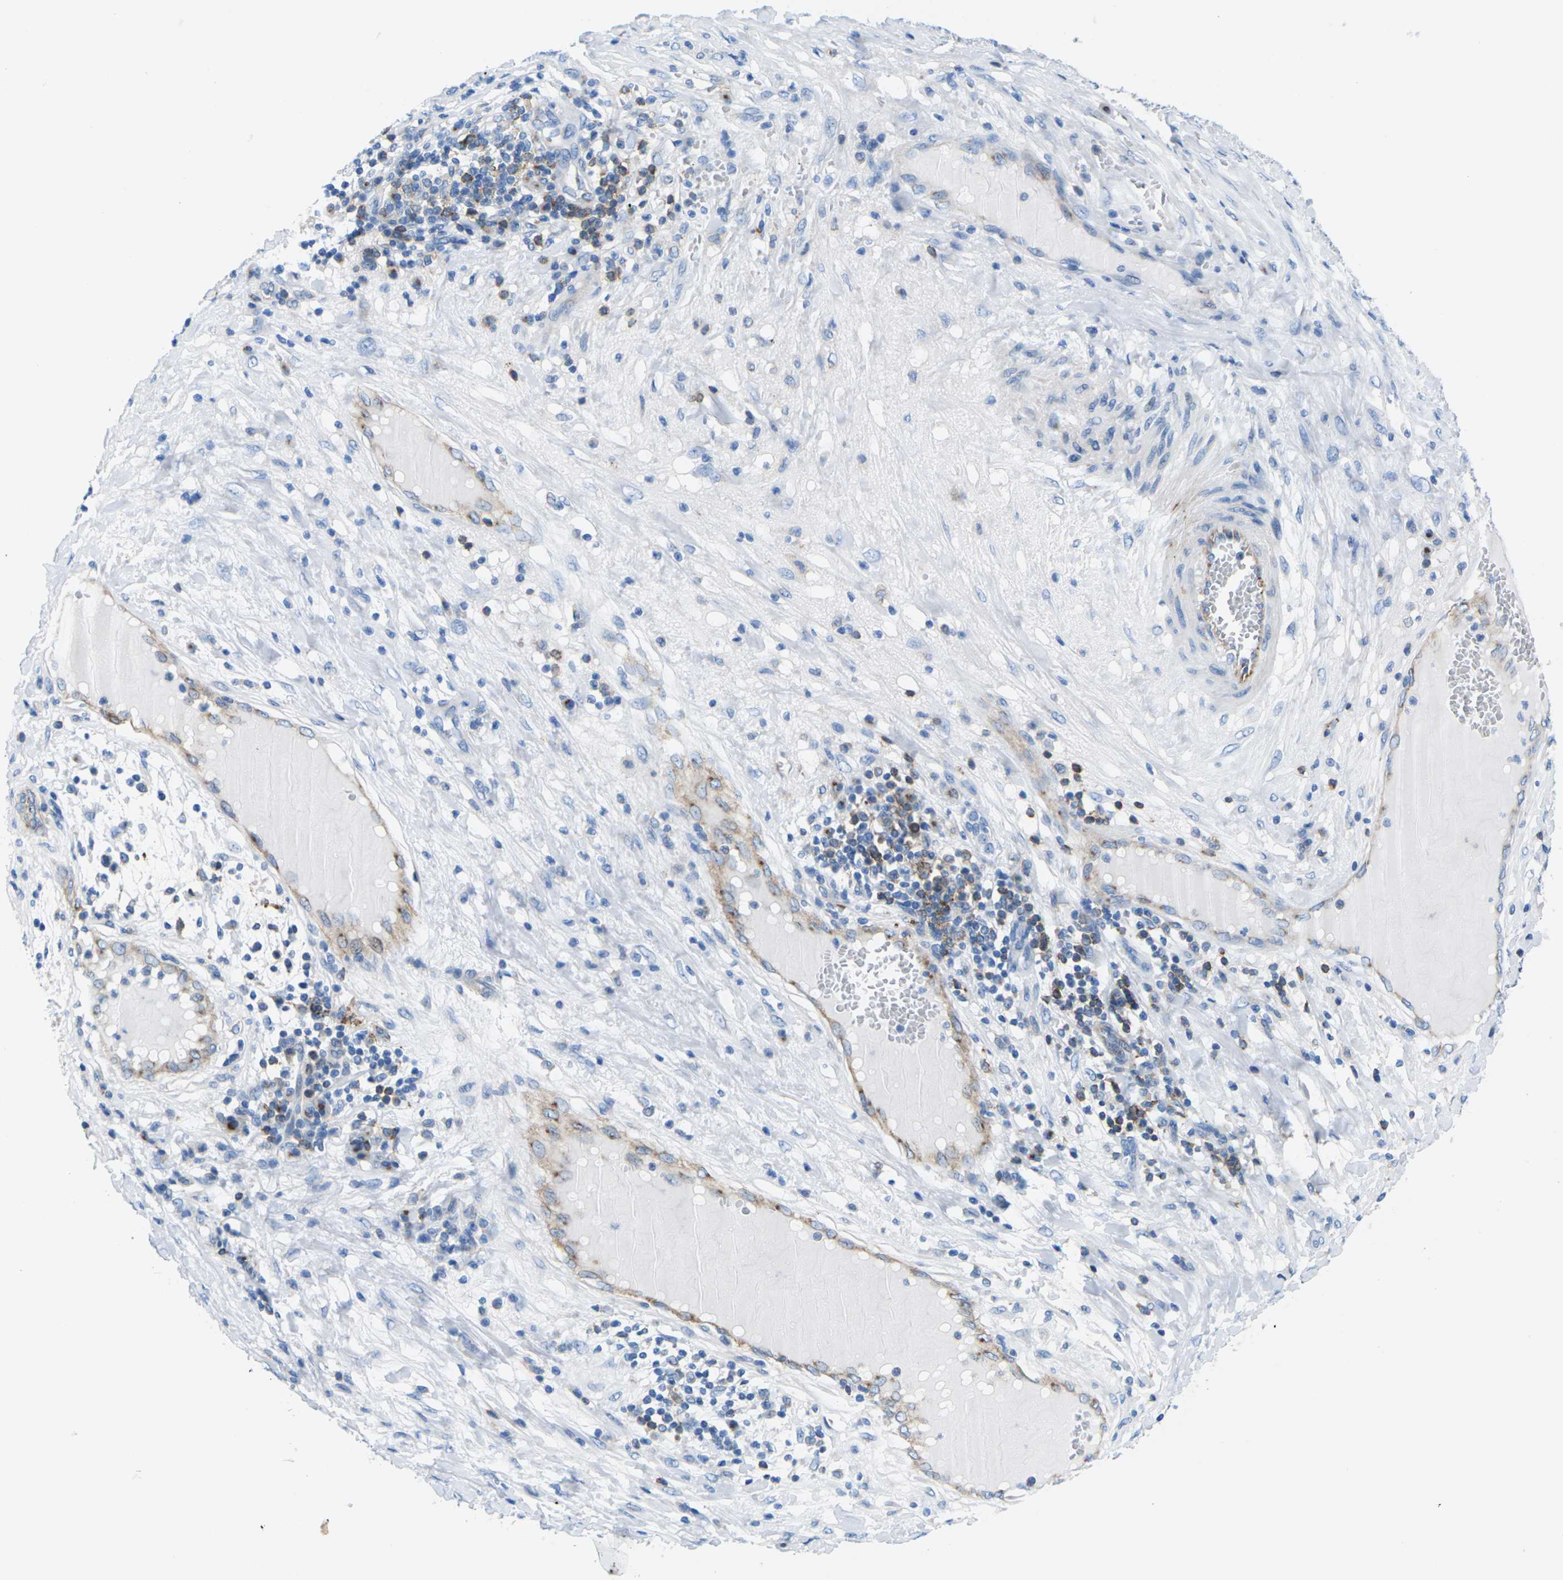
{"staining": {"intensity": "weak", "quantity": "<25%", "location": "cytoplasmic/membranous"}, "tissue": "melanoma", "cell_type": "Tumor cells", "image_type": "cancer", "snomed": [{"axis": "morphology", "description": "Malignant melanoma, NOS"}, {"axis": "topography", "description": "Skin"}], "caption": "The micrograph shows no staining of tumor cells in melanoma.", "gene": "SYNGR2", "patient": {"sex": "female", "age": 82}}